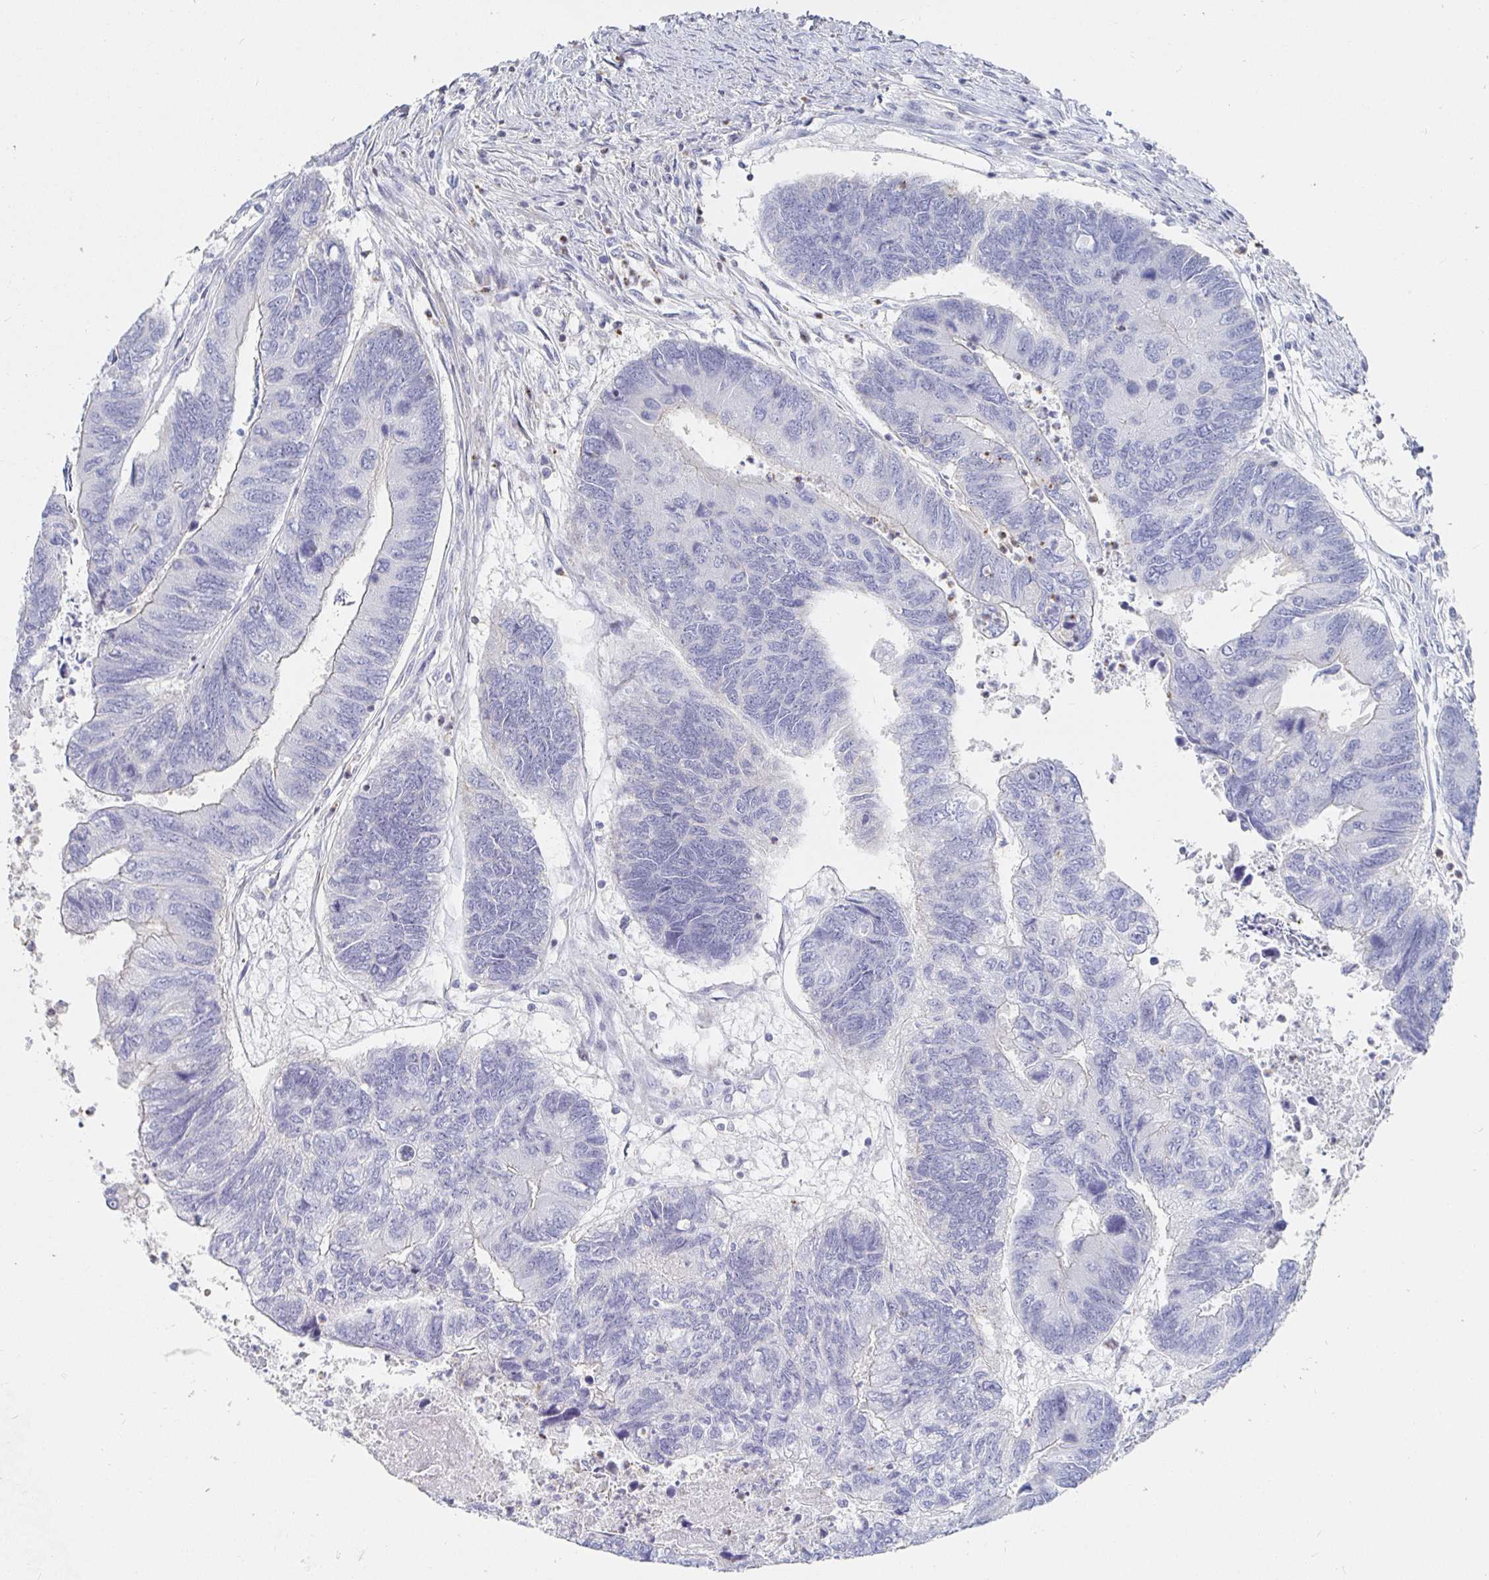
{"staining": {"intensity": "negative", "quantity": "none", "location": "none"}, "tissue": "colorectal cancer", "cell_type": "Tumor cells", "image_type": "cancer", "snomed": [{"axis": "morphology", "description": "Adenocarcinoma, NOS"}, {"axis": "topography", "description": "Colon"}], "caption": "Photomicrograph shows no protein positivity in tumor cells of colorectal adenocarcinoma tissue.", "gene": "PIK3CD", "patient": {"sex": "female", "age": 67}}